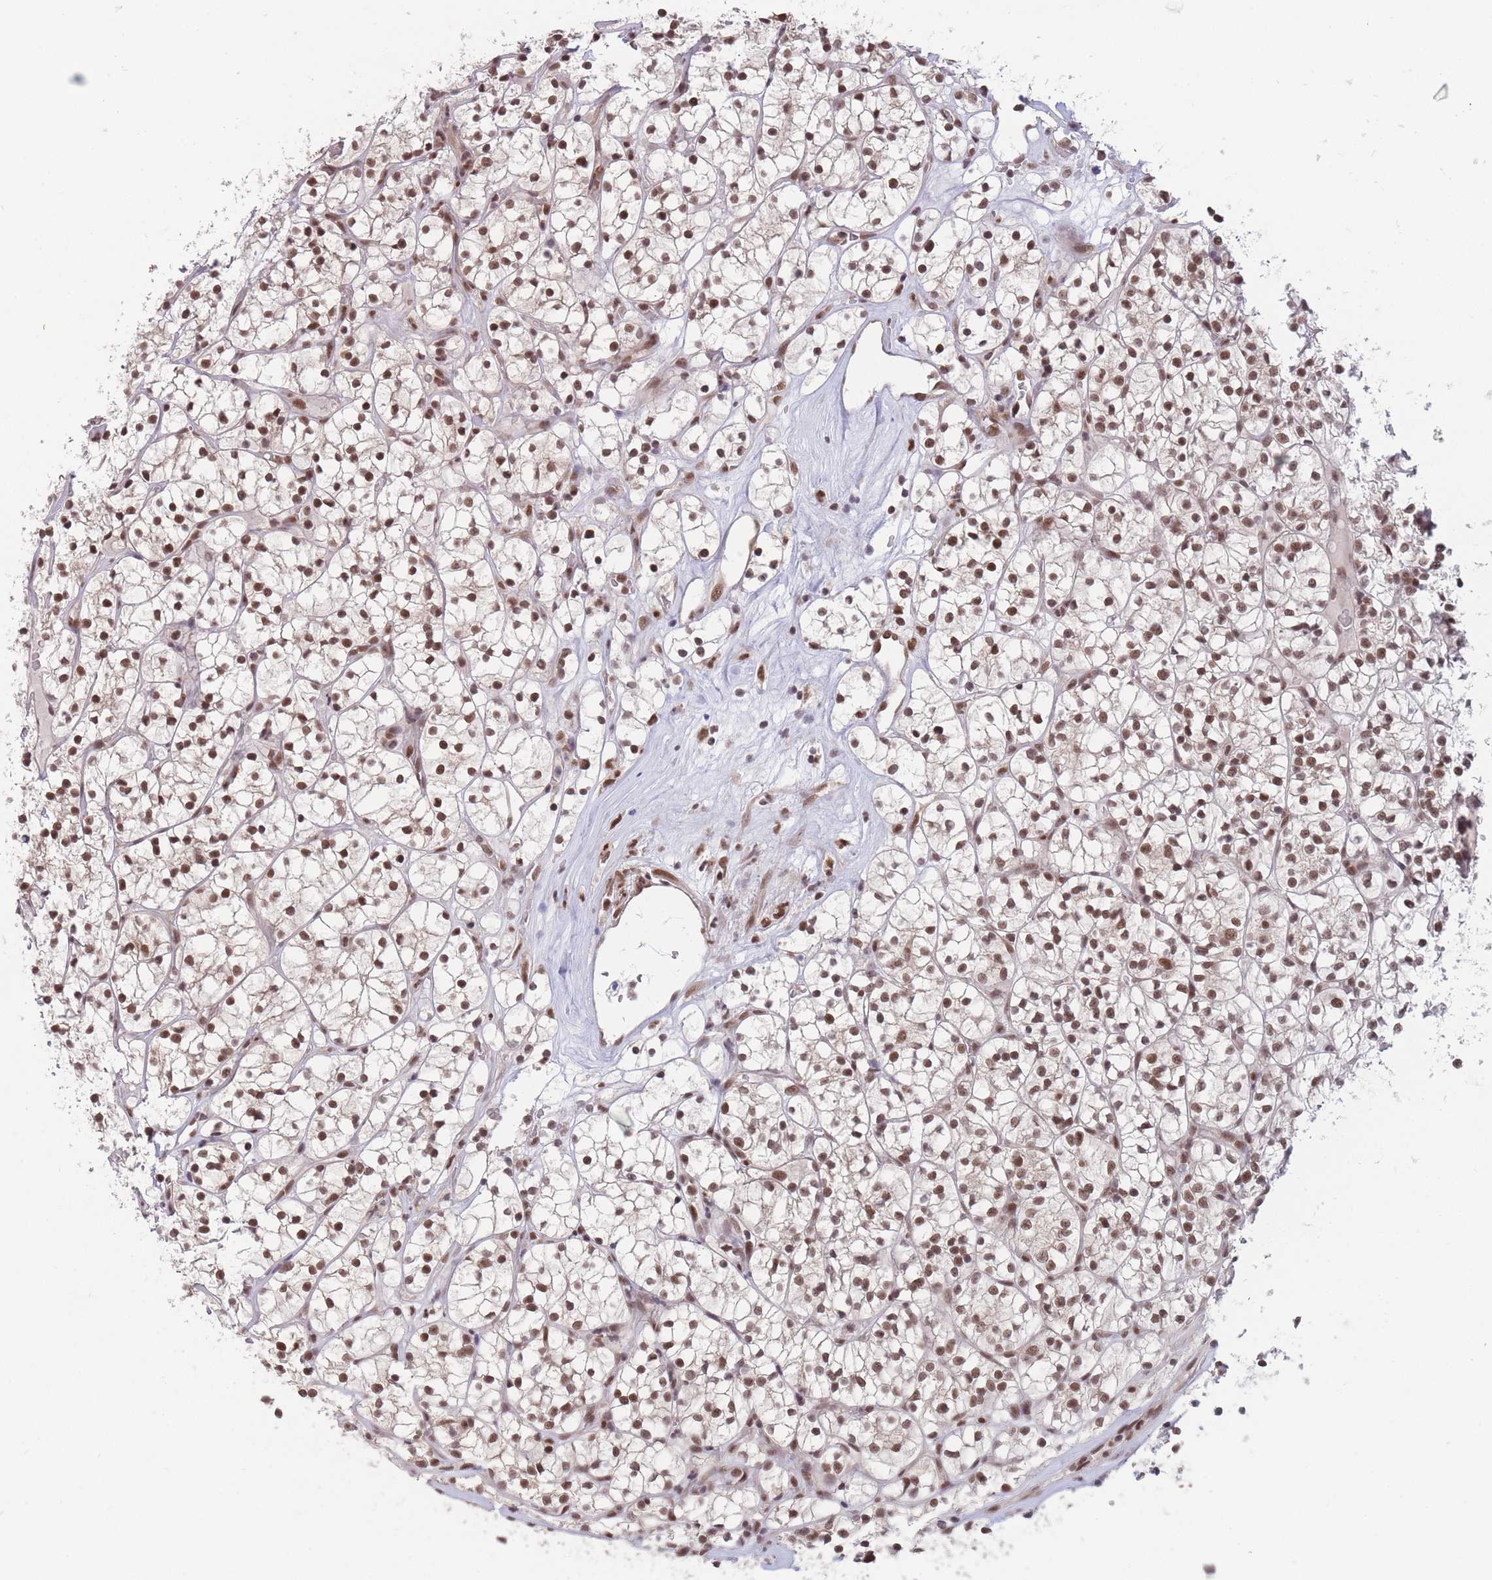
{"staining": {"intensity": "moderate", "quantity": ">75%", "location": "nuclear"}, "tissue": "renal cancer", "cell_type": "Tumor cells", "image_type": "cancer", "snomed": [{"axis": "morphology", "description": "Adenocarcinoma, NOS"}, {"axis": "topography", "description": "Kidney"}], "caption": "Renal cancer stained with DAB IHC demonstrates medium levels of moderate nuclear staining in approximately >75% of tumor cells. Nuclei are stained in blue.", "gene": "SMAD9", "patient": {"sex": "female", "age": 64}}